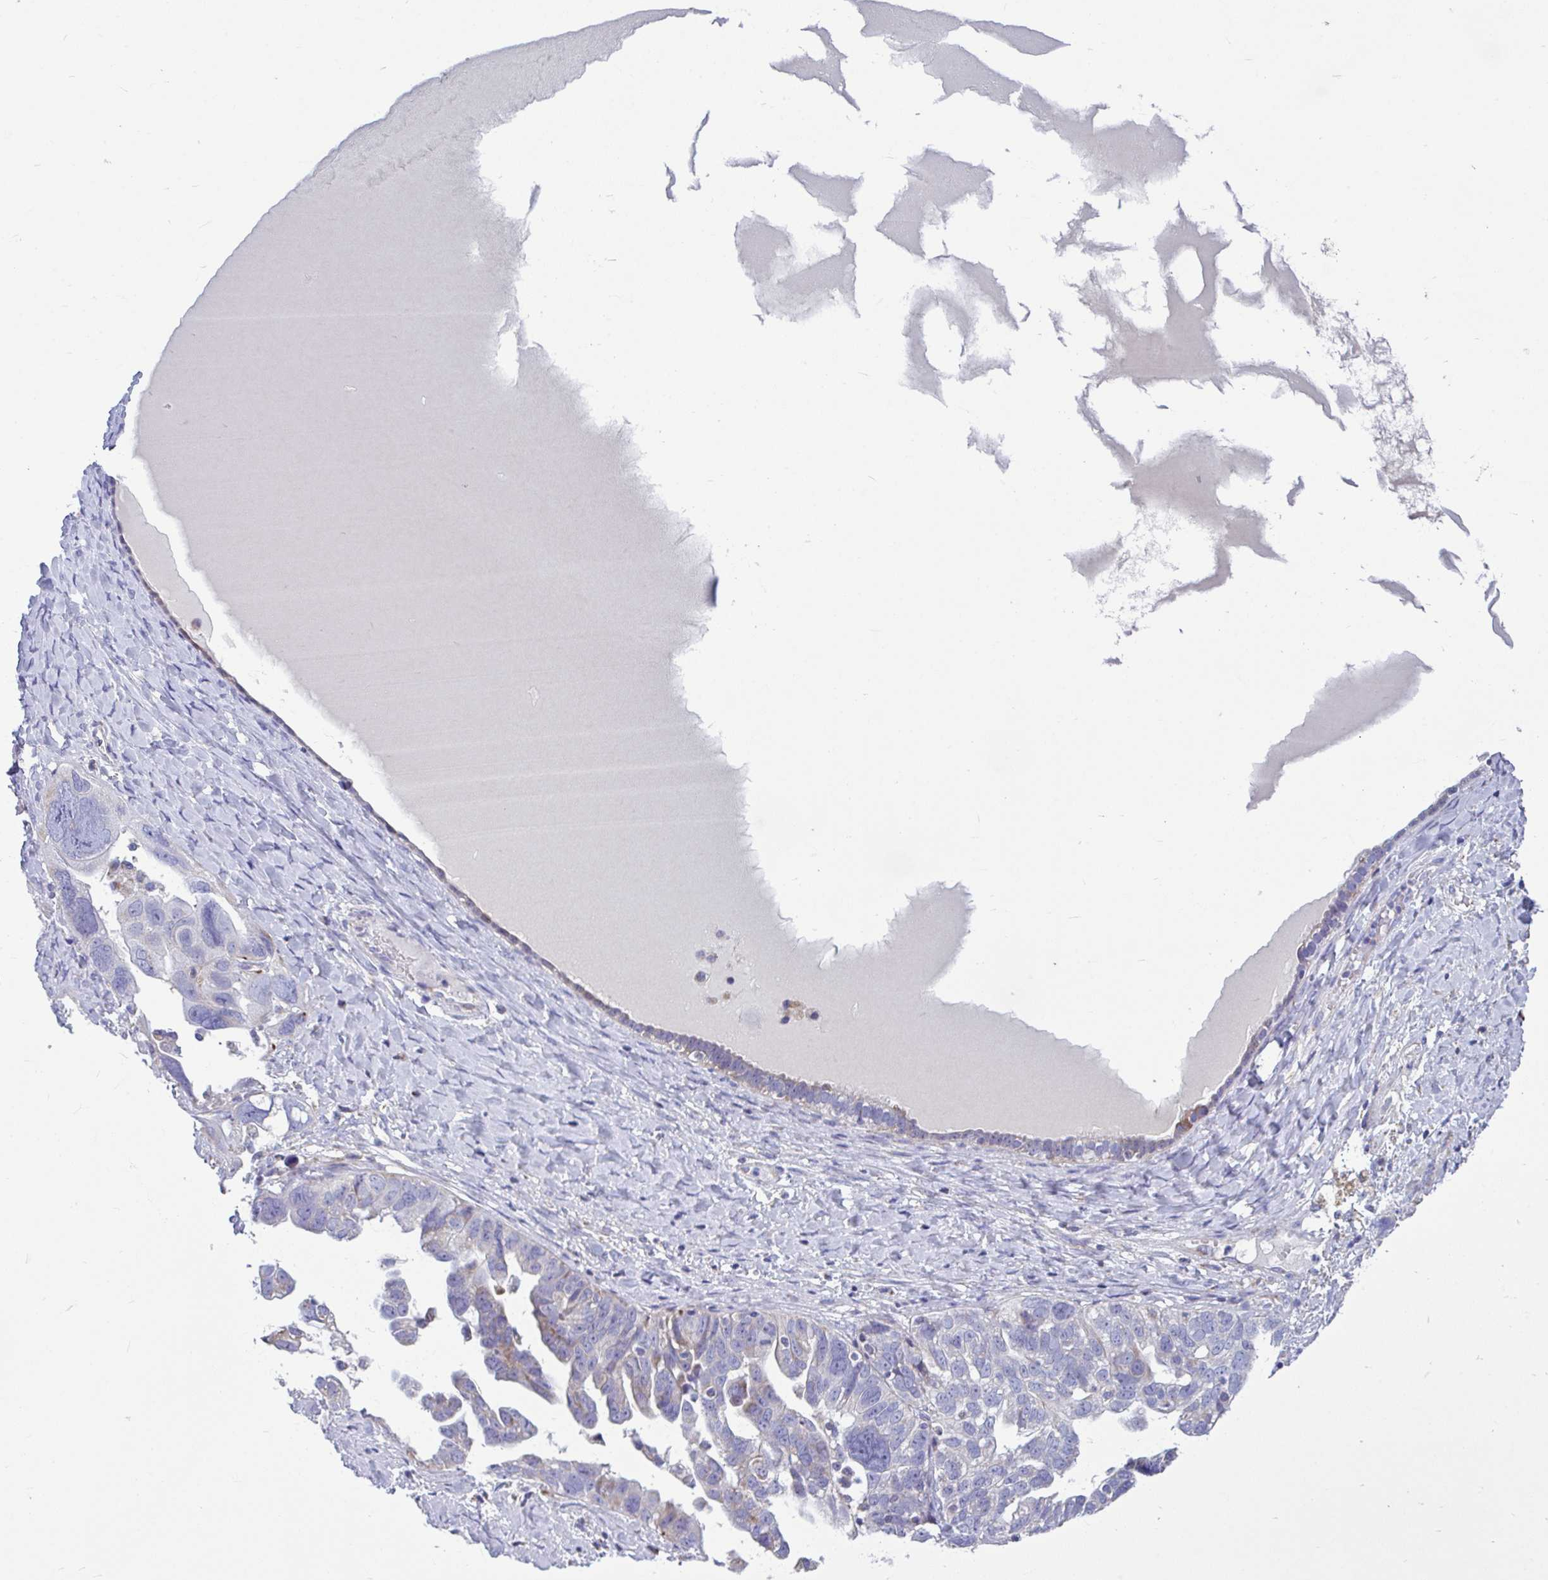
{"staining": {"intensity": "weak", "quantity": "<25%", "location": "cytoplasmic/membranous"}, "tissue": "ovarian cancer", "cell_type": "Tumor cells", "image_type": "cancer", "snomed": [{"axis": "morphology", "description": "Cystadenocarcinoma, serous, NOS"}, {"axis": "topography", "description": "Ovary"}], "caption": "DAB (3,3'-diaminobenzidine) immunohistochemical staining of ovarian serous cystadenocarcinoma shows no significant positivity in tumor cells. (DAB immunohistochemistry (IHC), high magnification).", "gene": "OR13A1", "patient": {"sex": "female", "age": 79}}